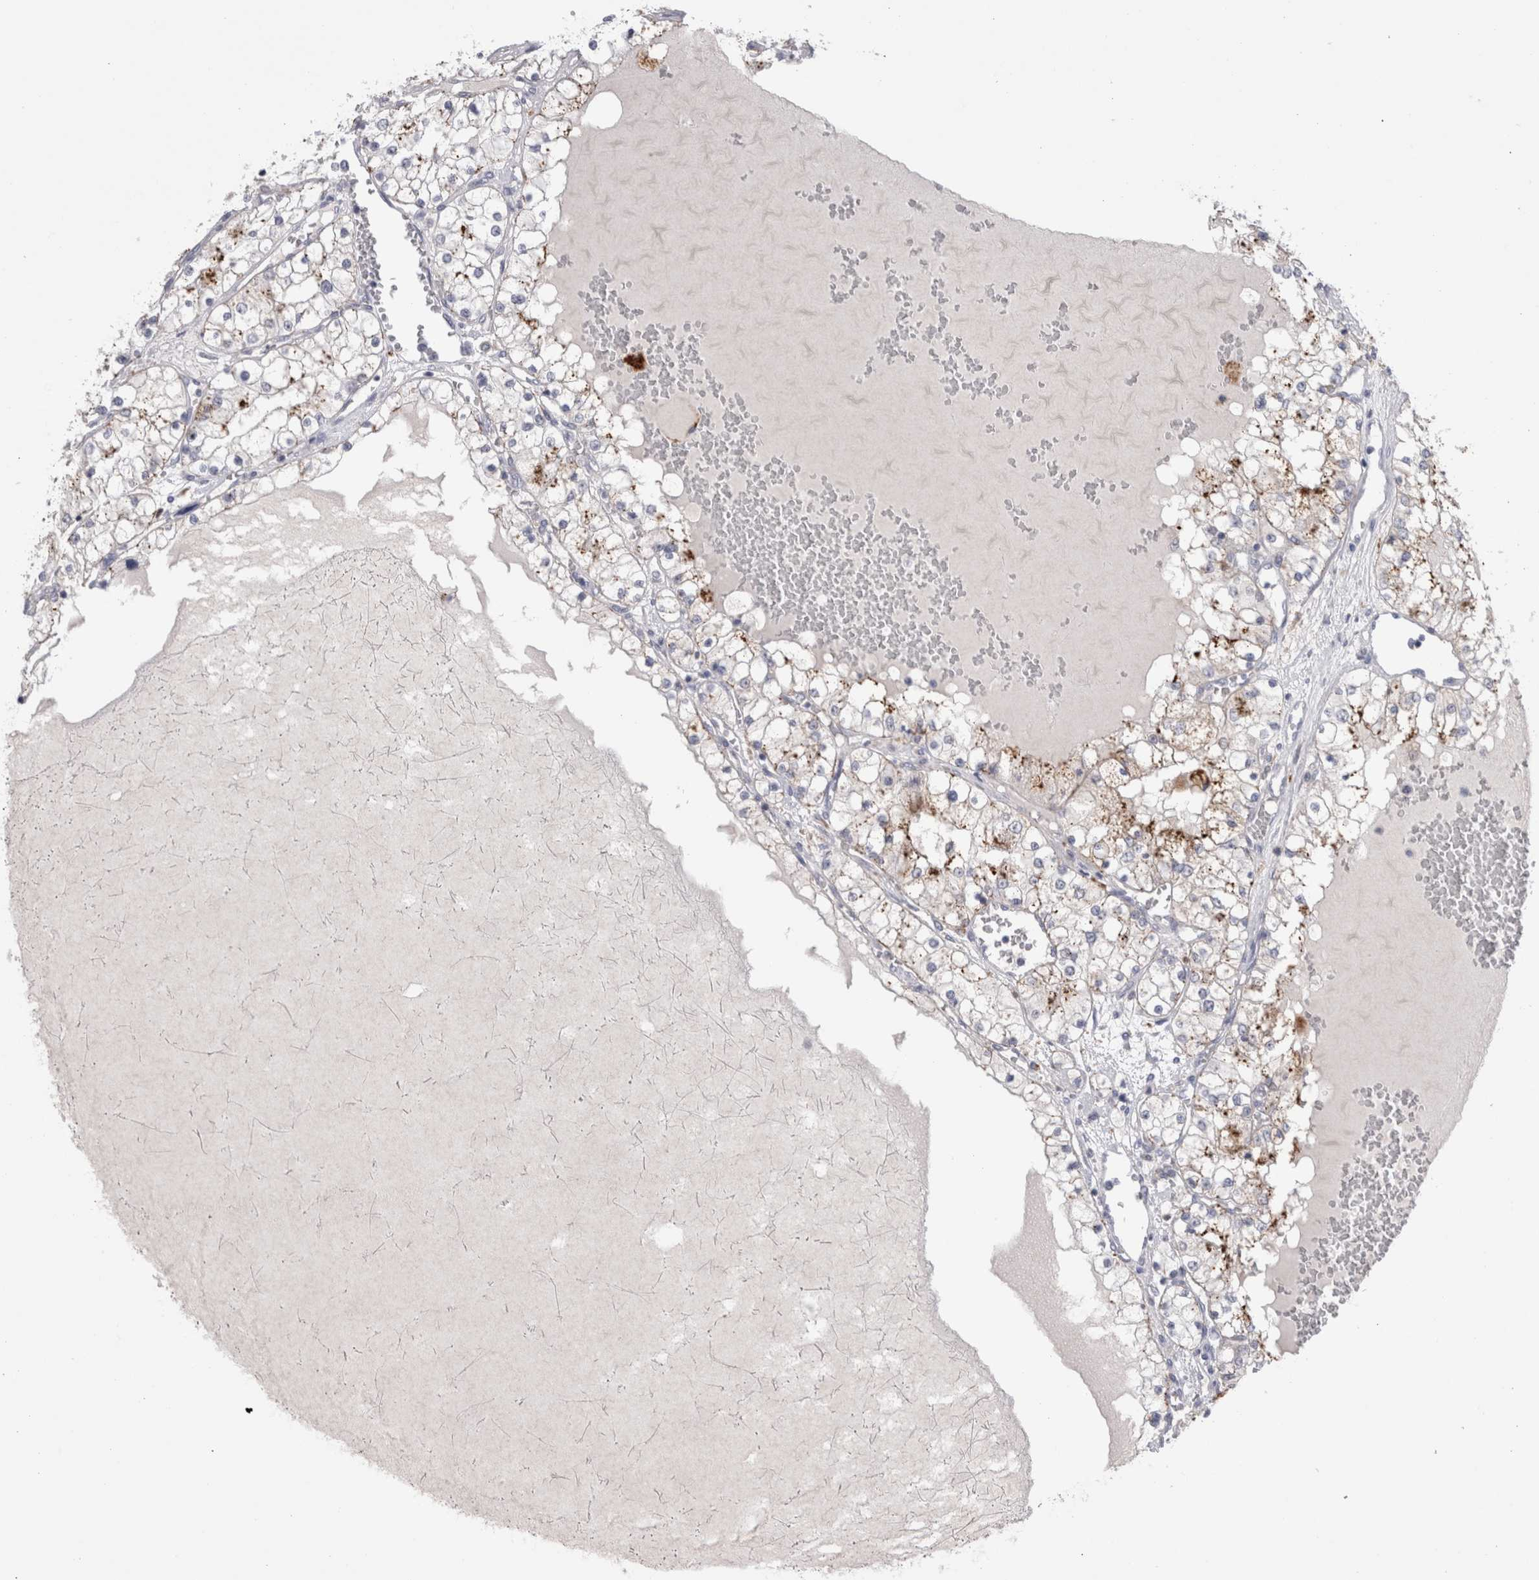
{"staining": {"intensity": "moderate", "quantity": "<25%", "location": "cytoplasmic/membranous"}, "tissue": "renal cancer", "cell_type": "Tumor cells", "image_type": "cancer", "snomed": [{"axis": "morphology", "description": "Adenocarcinoma, NOS"}, {"axis": "topography", "description": "Kidney"}], "caption": "Adenocarcinoma (renal) stained with a brown dye reveals moderate cytoplasmic/membranous positive staining in approximately <25% of tumor cells.", "gene": "EPDR1", "patient": {"sex": "male", "age": 68}}